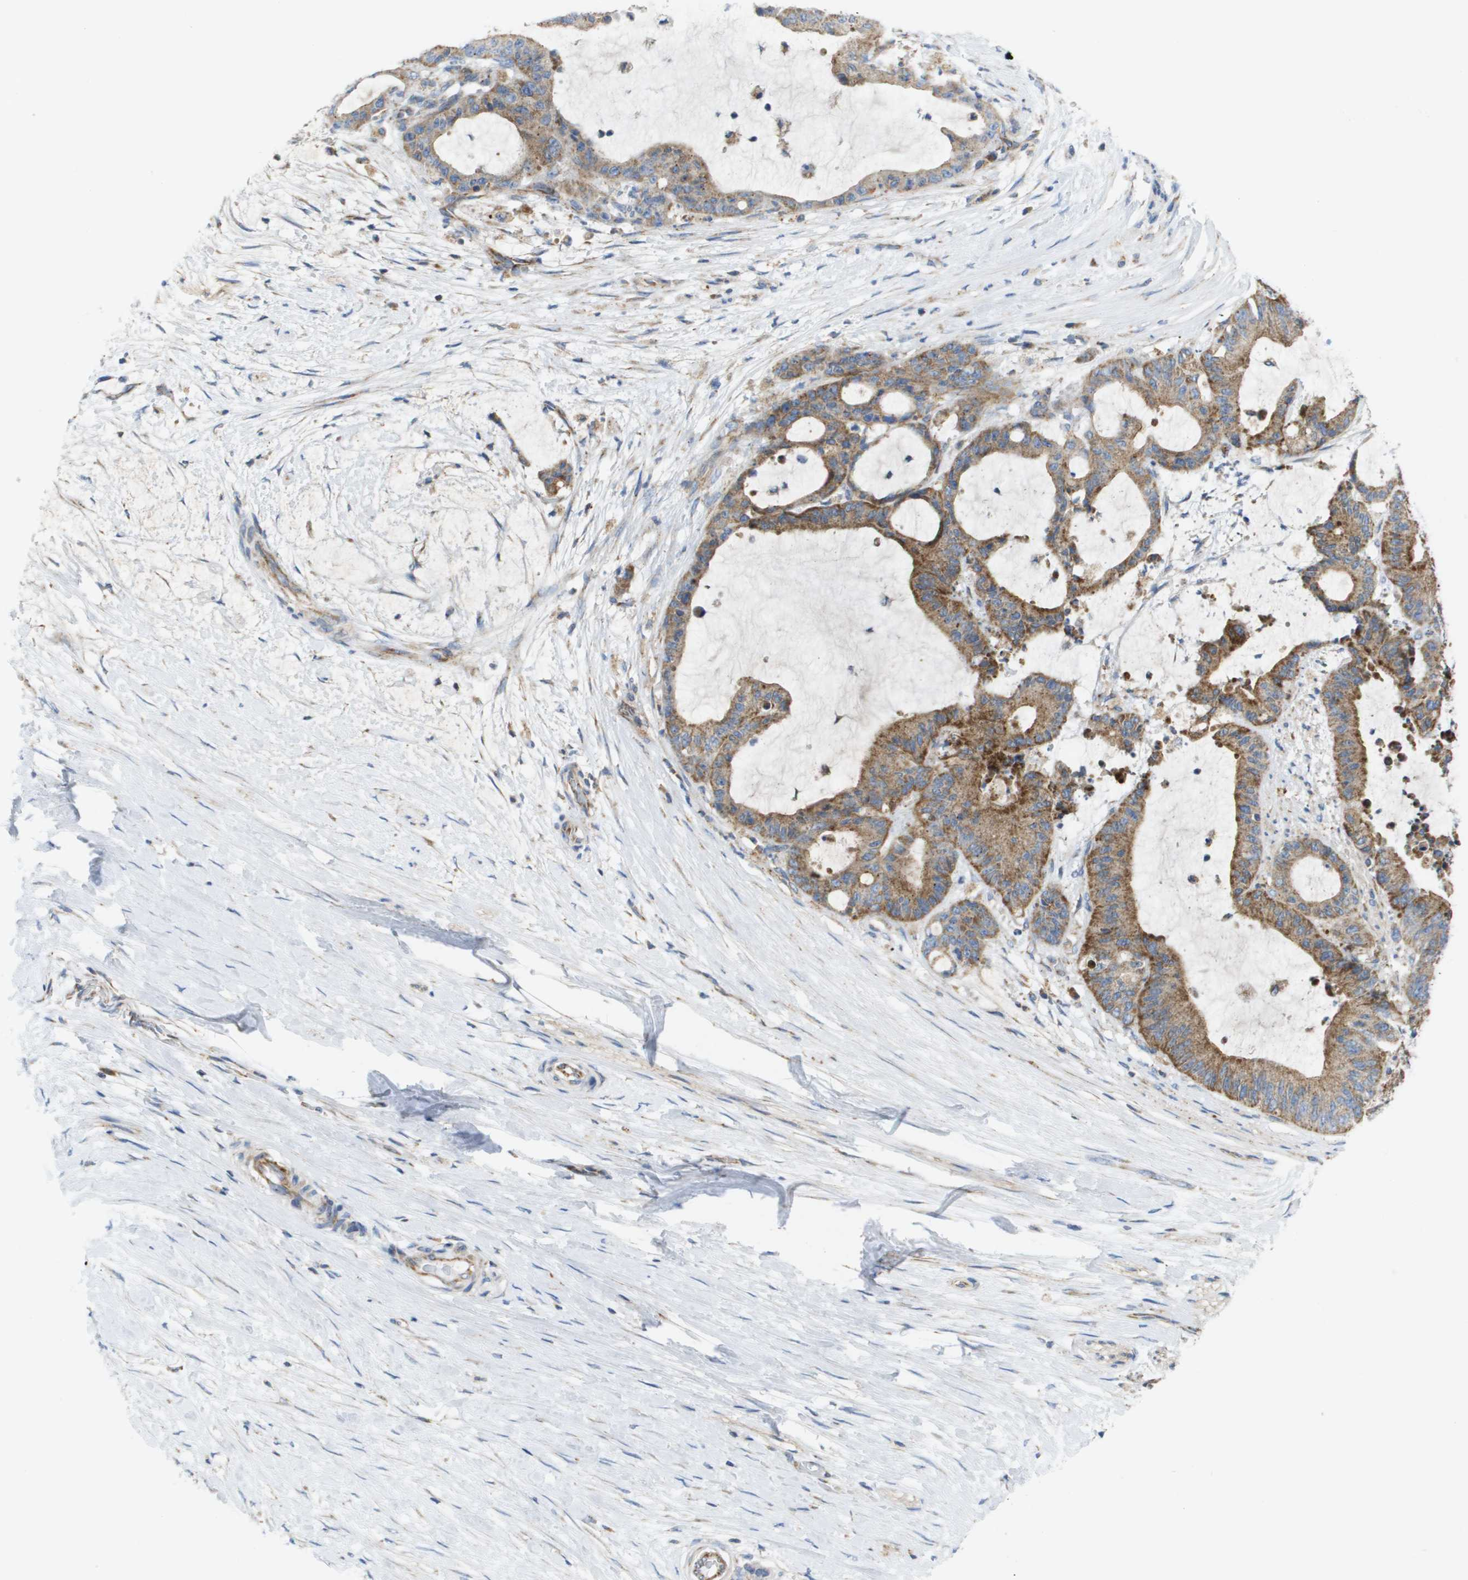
{"staining": {"intensity": "moderate", "quantity": ">75%", "location": "cytoplasmic/membranous"}, "tissue": "liver cancer", "cell_type": "Tumor cells", "image_type": "cancer", "snomed": [{"axis": "morphology", "description": "Cholangiocarcinoma"}, {"axis": "topography", "description": "Liver"}], "caption": "About >75% of tumor cells in liver cholangiocarcinoma demonstrate moderate cytoplasmic/membranous protein staining as visualized by brown immunohistochemical staining.", "gene": "FIS1", "patient": {"sex": "female", "age": 73}}